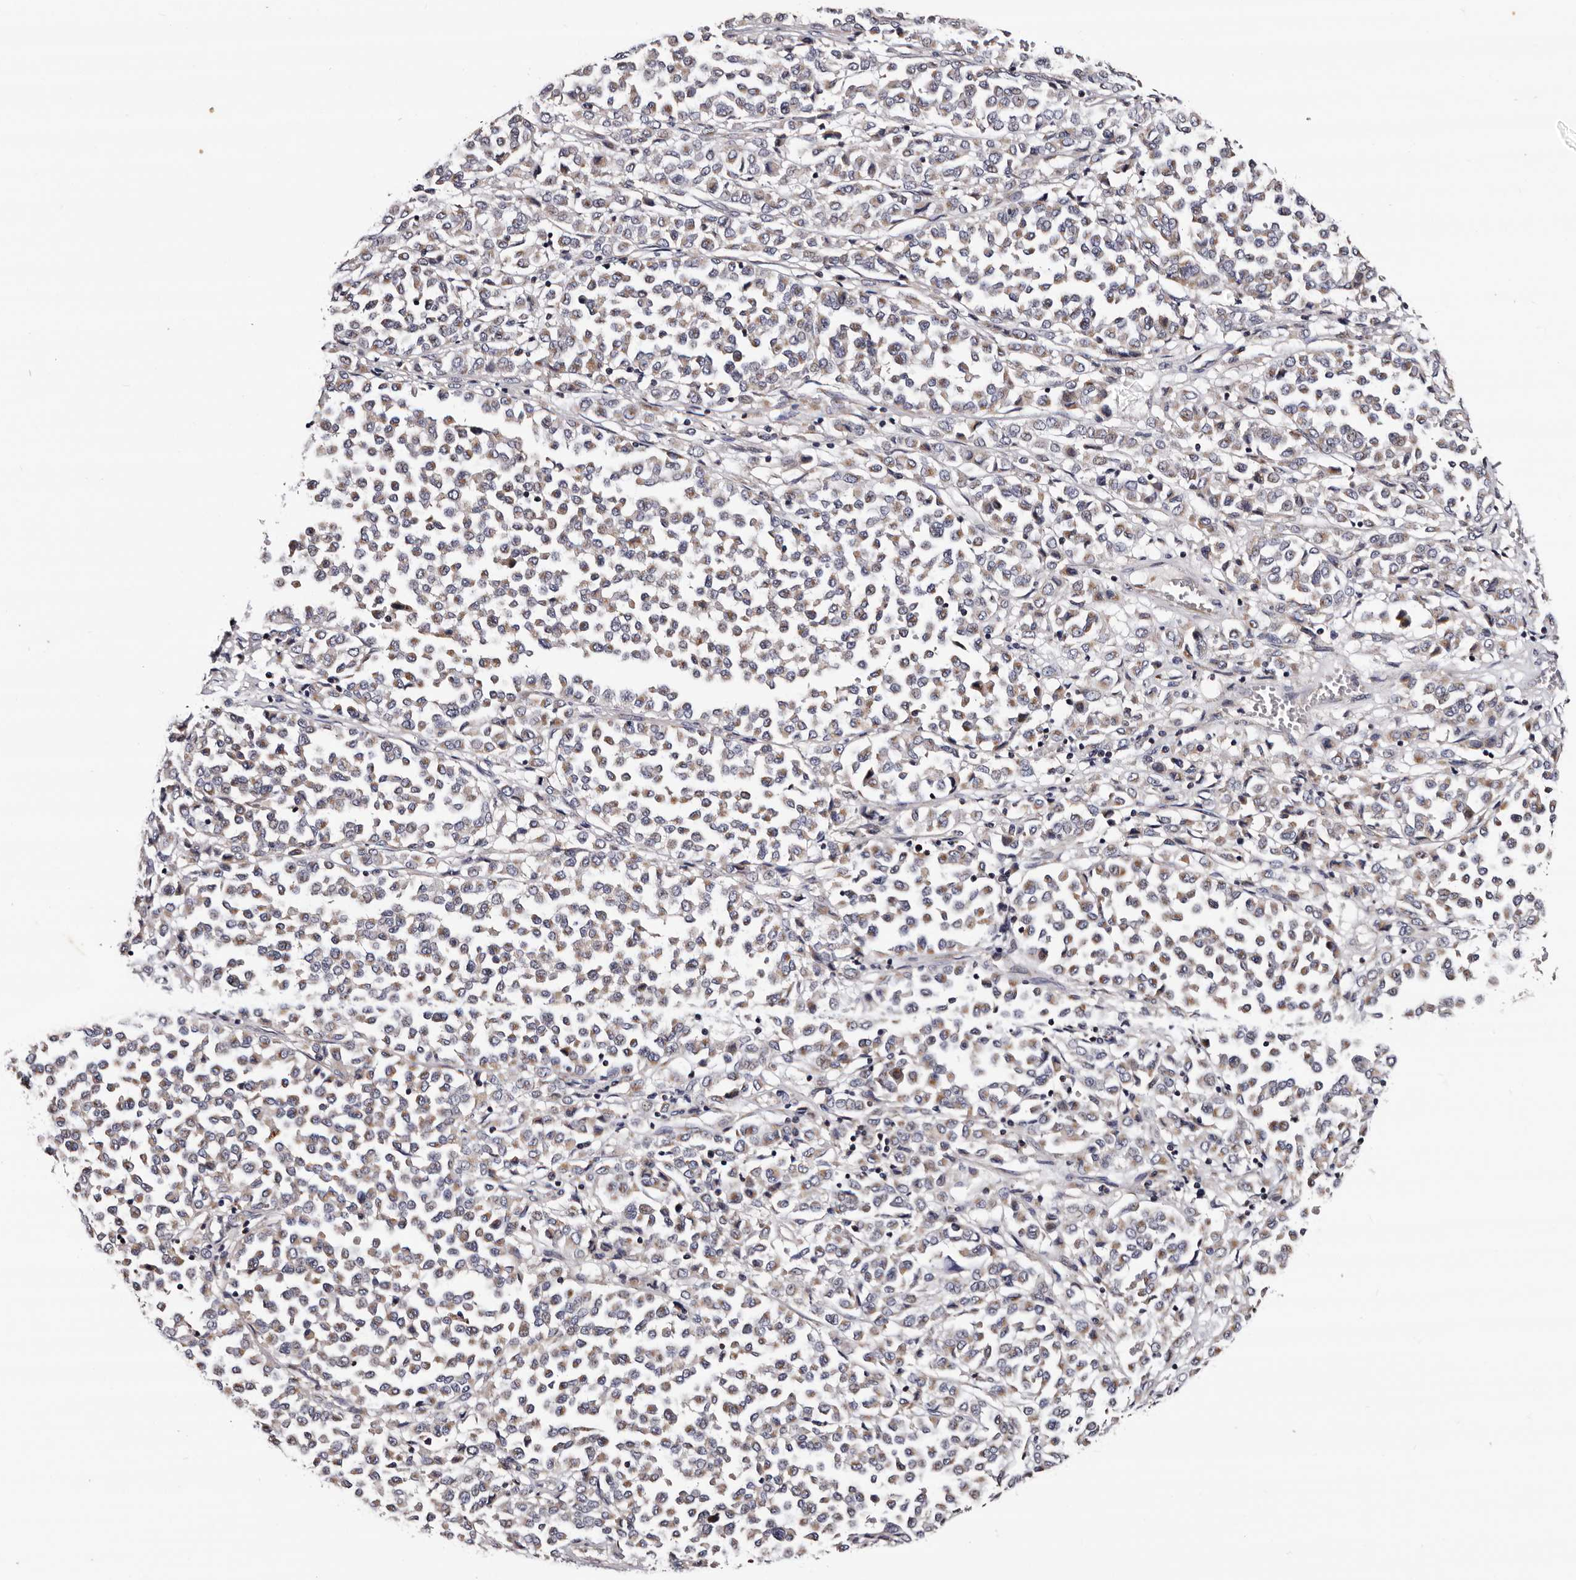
{"staining": {"intensity": "weak", "quantity": "25%-75%", "location": "cytoplasmic/membranous"}, "tissue": "melanoma", "cell_type": "Tumor cells", "image_type": "cancer", "snomed": [{"axis": "morphology", "description": "Malignant melanoma, Metastatic site"}, {"axis": "topography", "description": "Pancreas"}], "caption": "Malignant melanoma (metastatic site) stained with a brown dye displays weak cytoplasmic/membranous positive expression in approximately 25%-75% of tumor cells.", "gene": "TAF4B", "patient": {"sex": "female", "age": 30}}